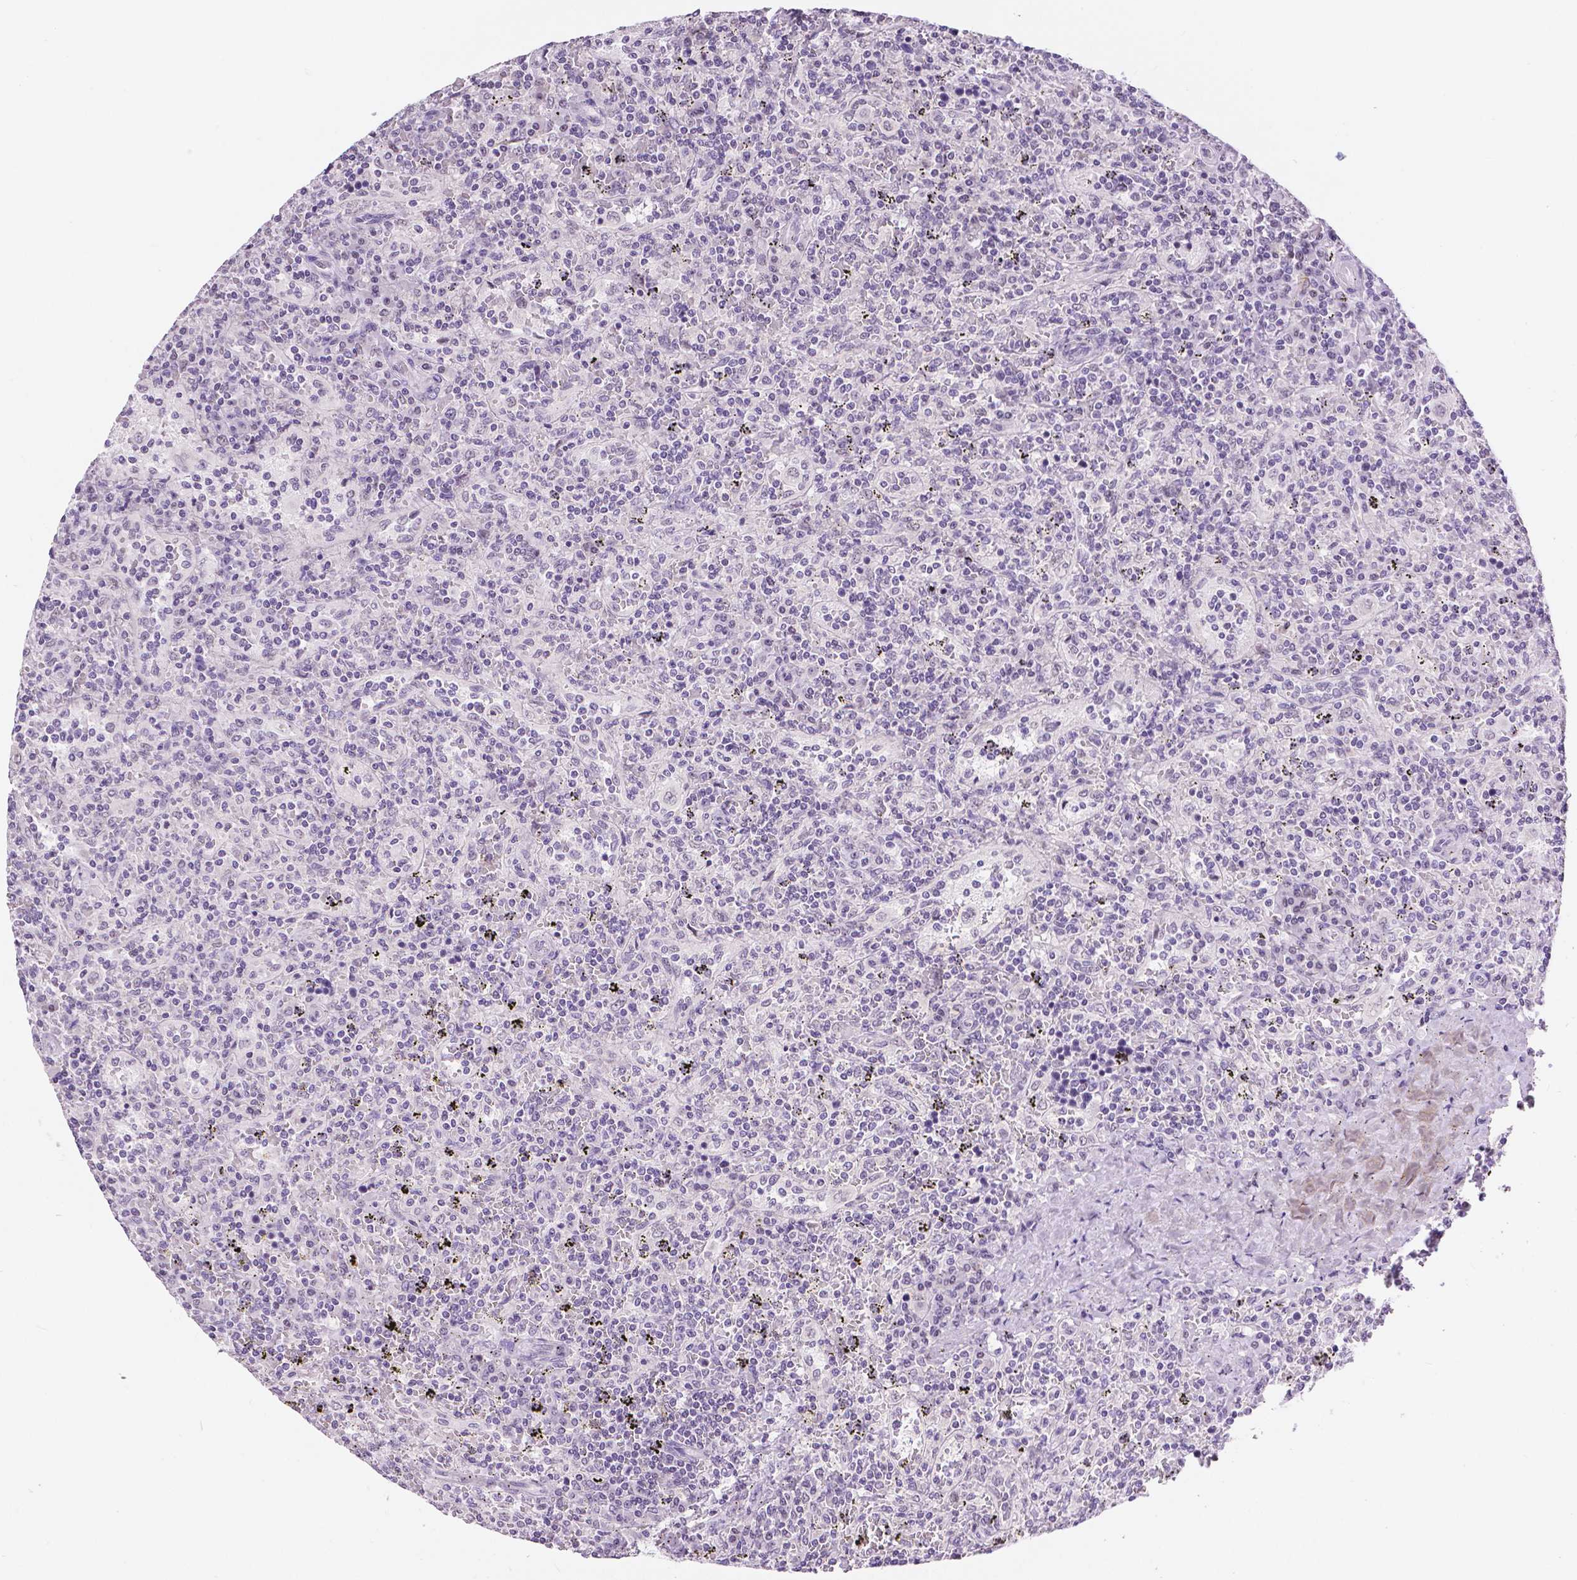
{"staining": {"intensity": "negative", "quantity": "none", "location": "none"}, "tissue": "lymphoma", "cell_type": "Tumor cells", "image_type": "cancer", "snomed": [{"axis": "morphology", "description": "Malignant lymphoma, non-Hodgkin's type, Low grade"}, {"axis": "topography", "description": "Spleen"}], "caption": "Immunohistochemical staining of human lymphoma reveals no significant positivity in tumor cells.", "gene": "NHP2", "patient": {"sex": "male", "age": 62}}